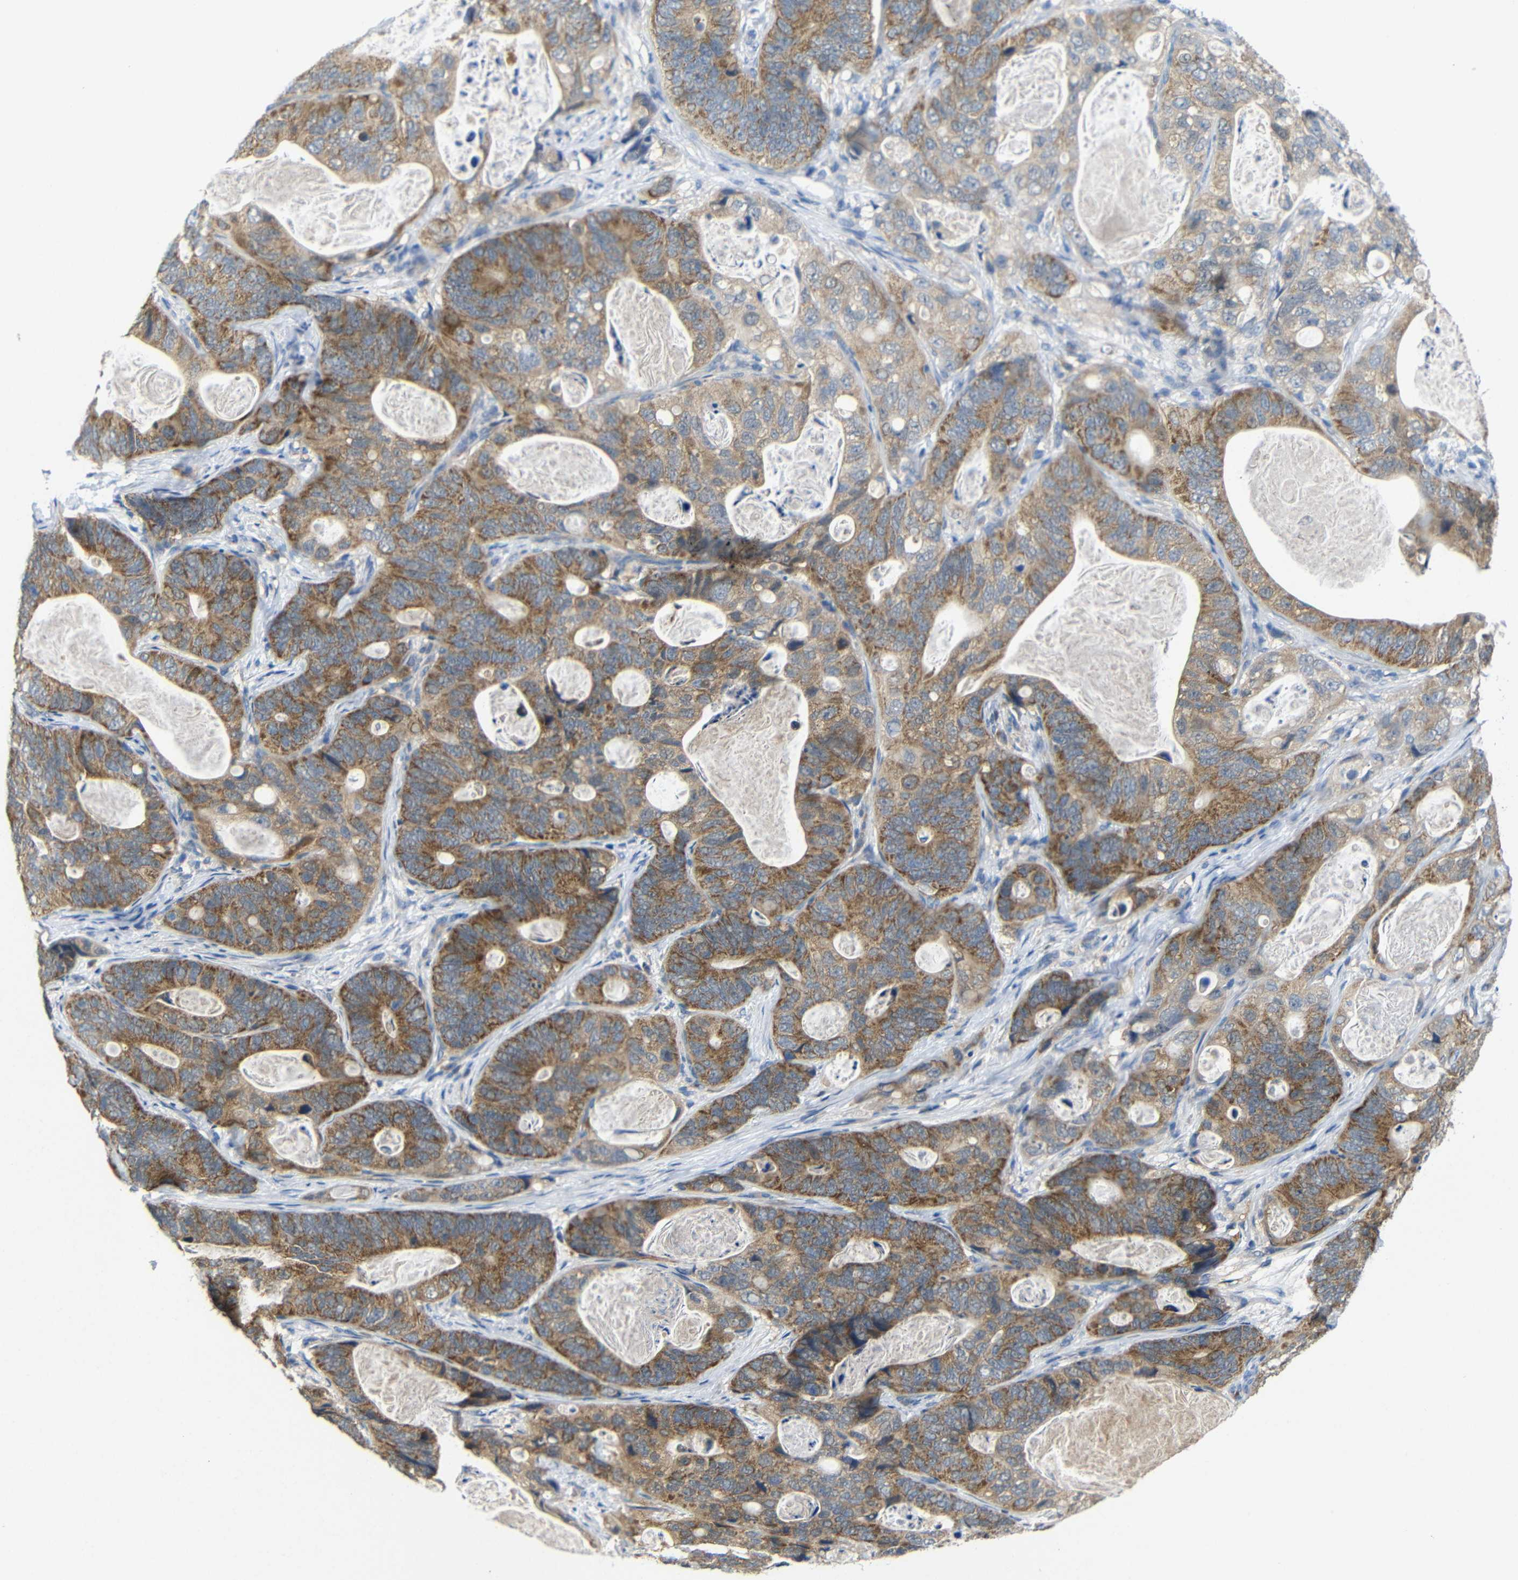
{"staining": {"intensity": "moderate", "quantity": ">75%", "location": "cytoplasmic/membranous"}, "tissue": "stomach cancer", "cell_type": "Tumor cells", "image_type": "cancer", "snomed": [{"axis": "morphology", "description": "Adenocarcinoma, NOS"}, {"axis": "topography", "description": "Stomach"}], "caption": "A histopathology image of adenocarcinoma (stomach) stained for a protein demonstrates moderate cytoplasmic/membranous brown staining in tumor cells.", "gene": "TBC1D32", "patient": {"sex": "female", "age": 89}}